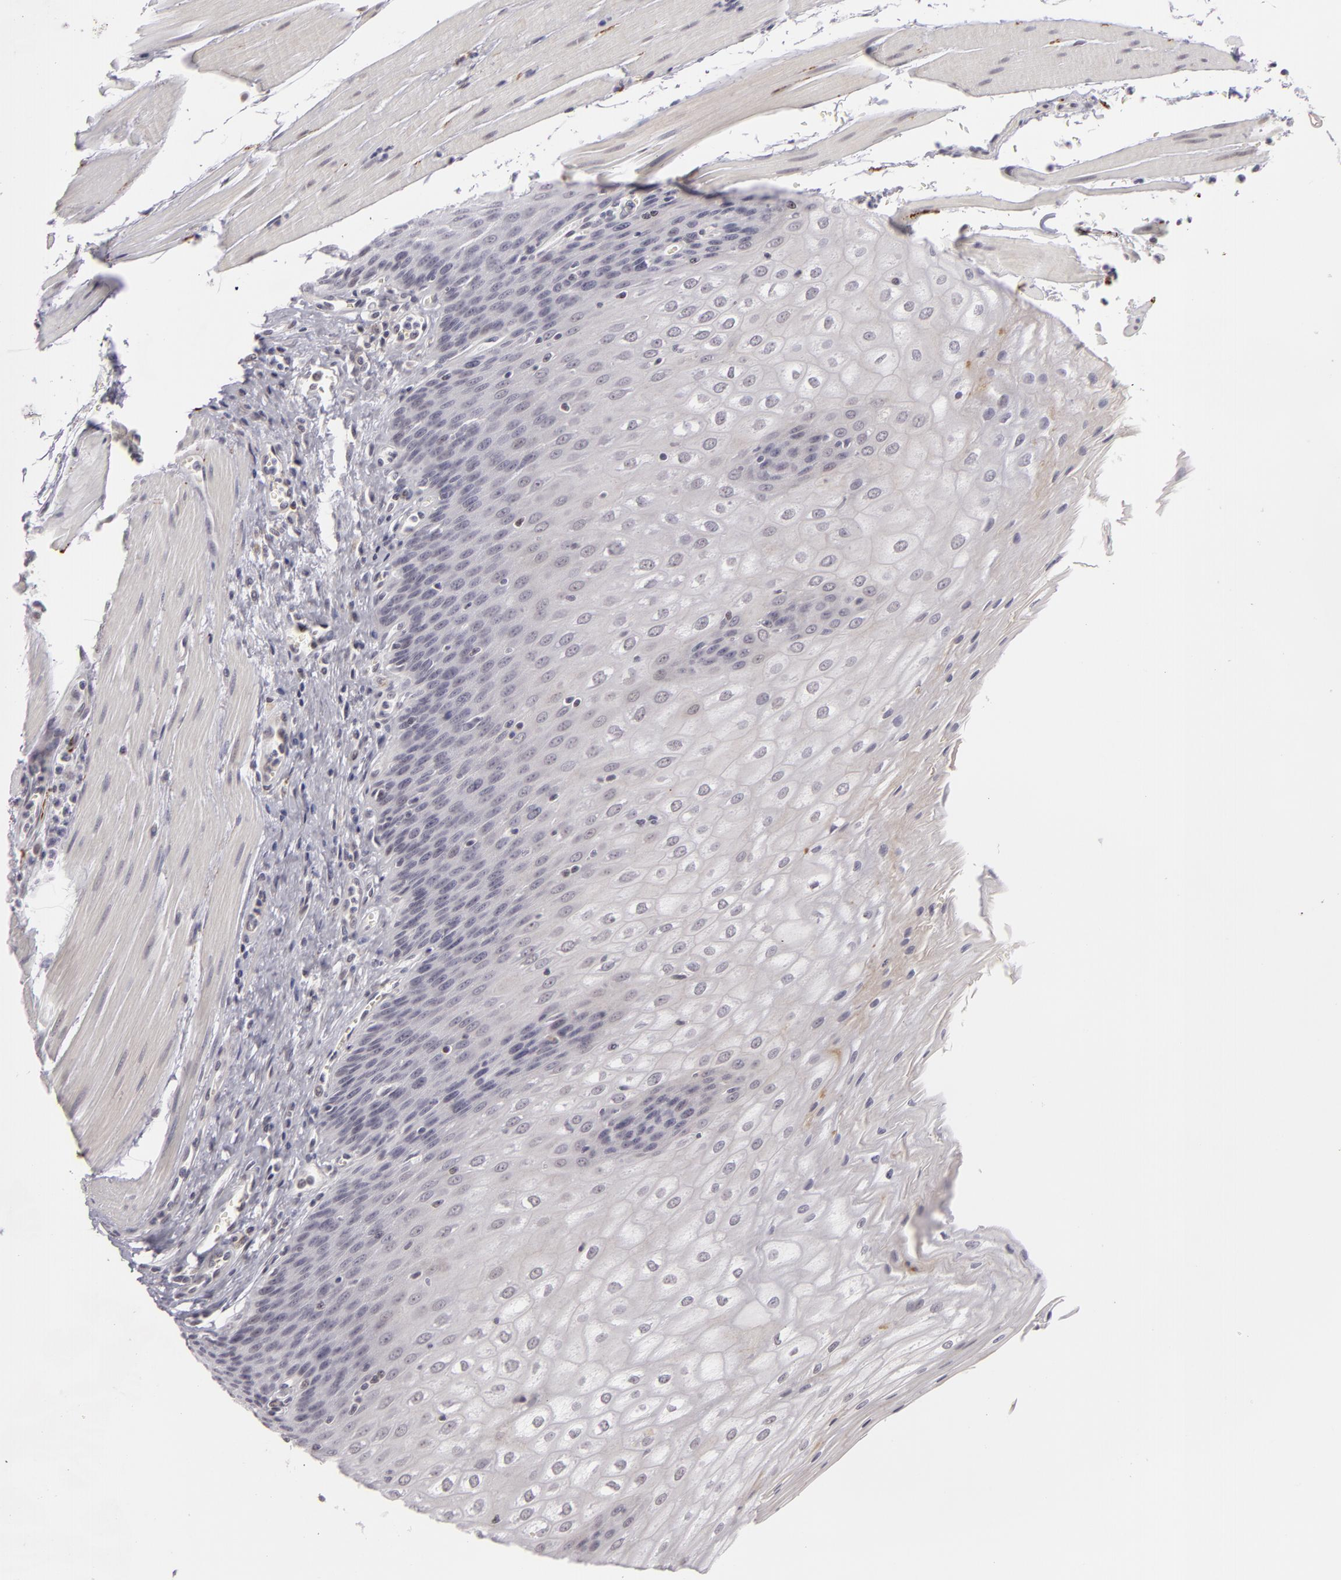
{"staining": {"intensity": "negative", "quantity": "none", "location": "none"}, "tissue": "esophagus", "cell_type": "Squamous epithelial cells", "image_type": "normal", "snomed": [{"axis": "morphology", "description": "Normal tissue, NOS"}, {"axis": "topography", "description": "Esophagus"}], "caption": "Immunohistochemical staining of unremarkable esophagus displays no significant expression in squamous epithelial cells.", "gene": "RRP7A", "patient": {"sex": "female", "age": 61}}